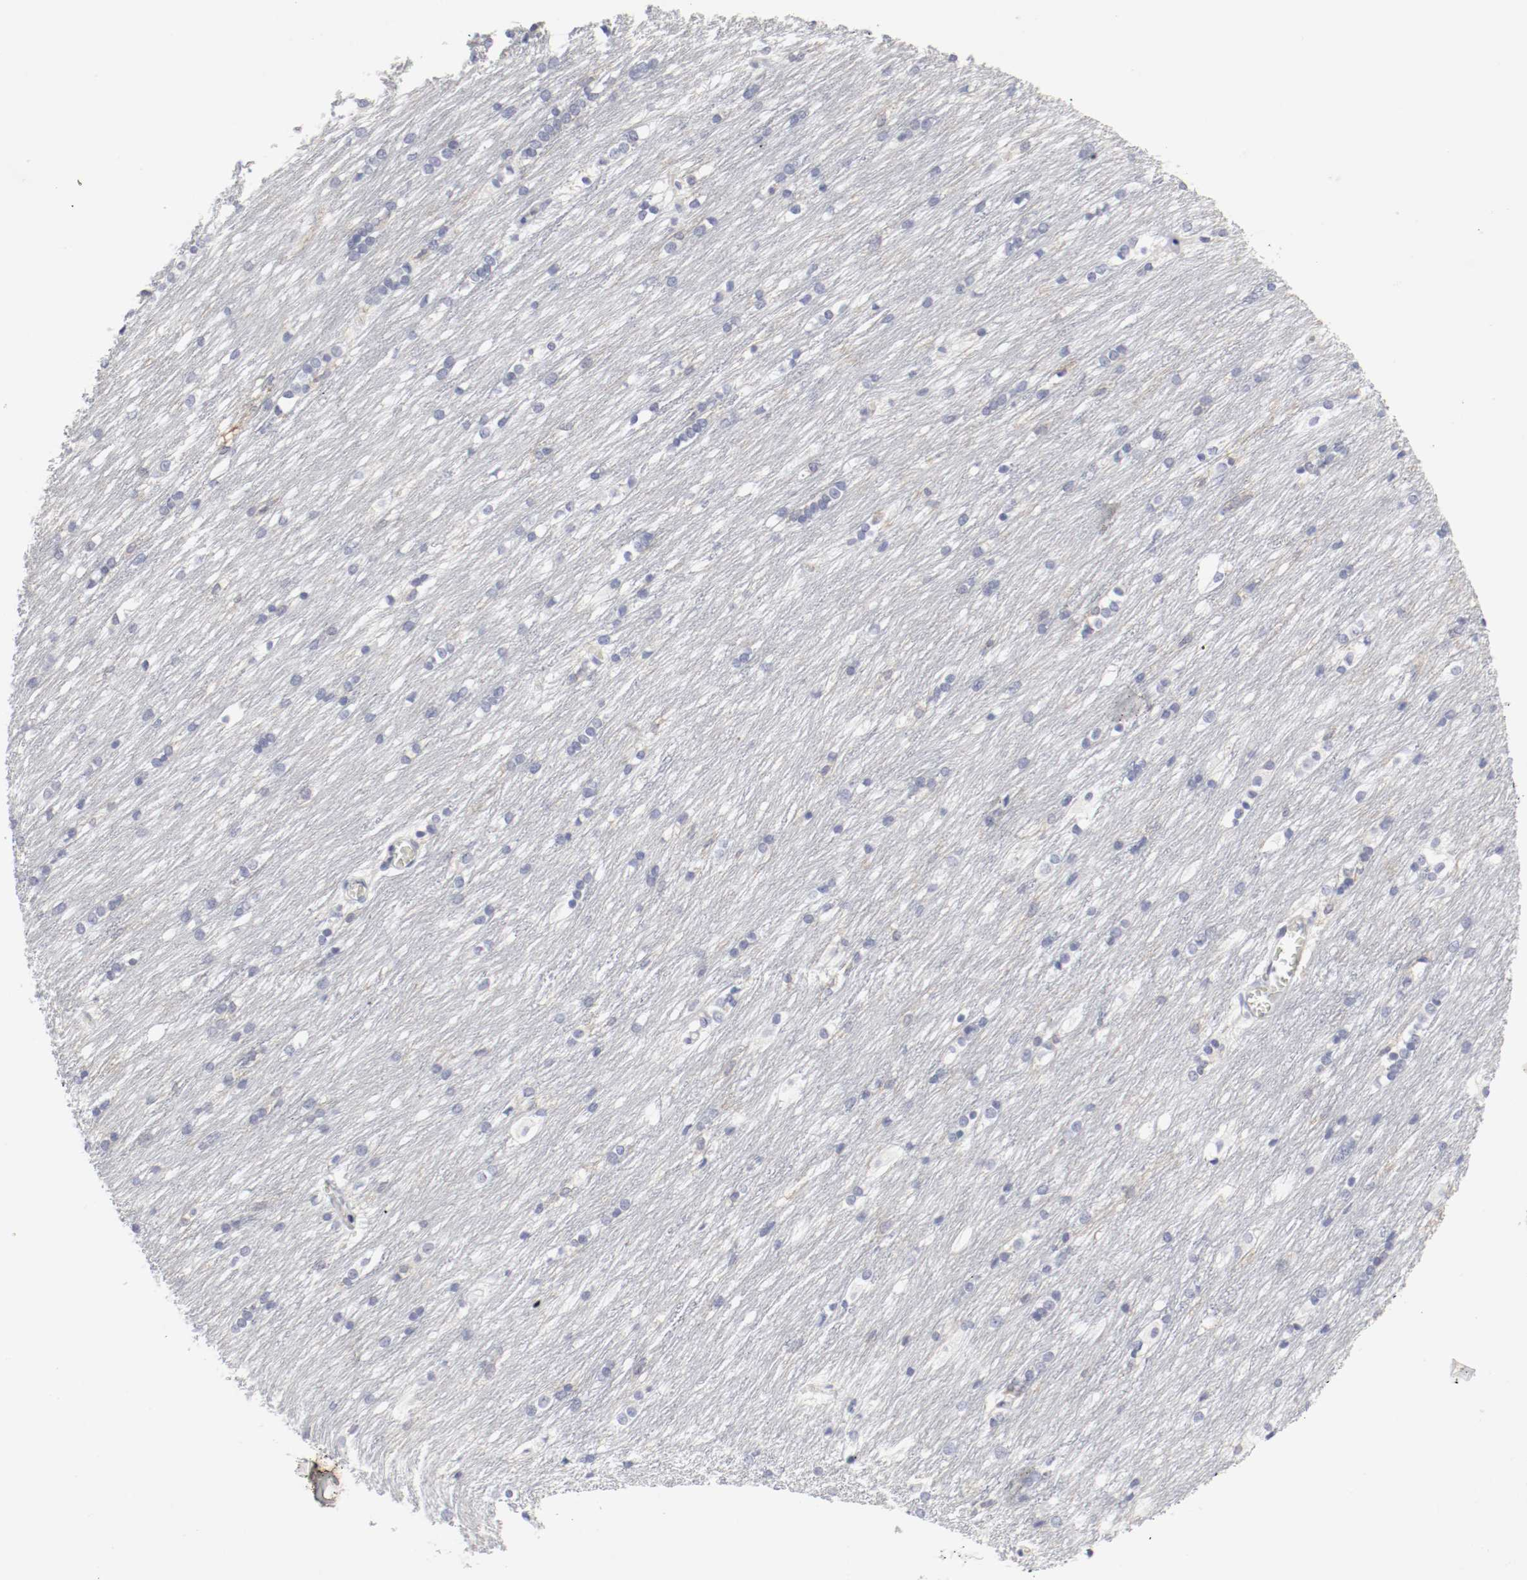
{"staining": {"intensity": "negative", "quantity": "none", "location": "none"}, "tissue": "caudate", "cell_type": "Glial cells", "image_type": "normal", "snomed": [{"axis": "morphology", "description": "Normal tissue, NOS"}, {"axis": "topography", "description": "Lateral ventricle wall"}], "caption": "This is an IHC histopathology image of normal caudate. There is no positivity in glial cells.", "gene": "ITGAX", "patient": {"sex": "female", "age": 19}}